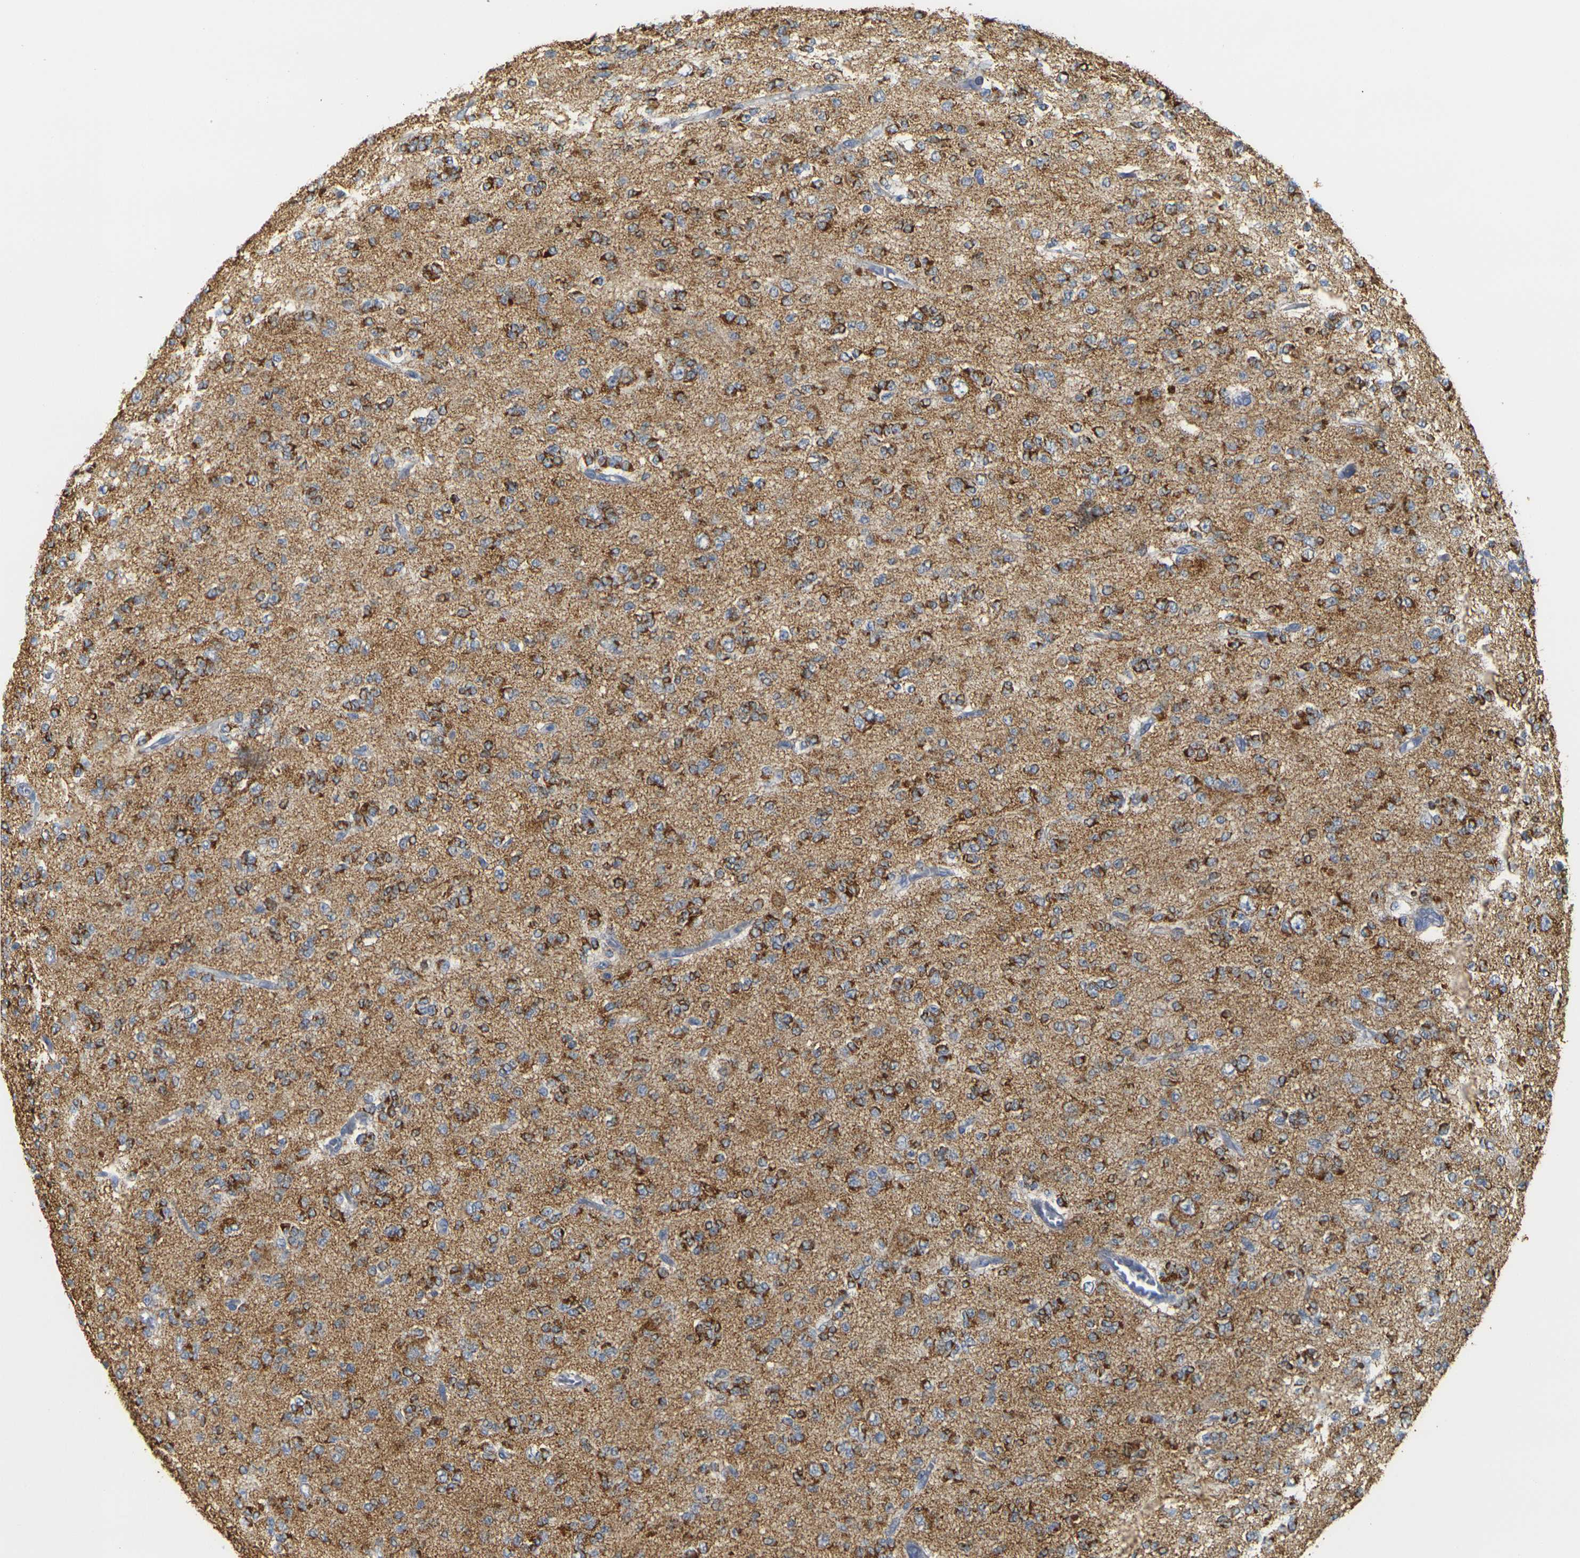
{"staining": {"intensity": "moderate", "quantity": ">75%", "location": "cytoplasmic/membranous"}, "tissue": "glioma", "cell_type": "Tumor cells", "image_type": "cancer", "snomed": [{"axis": "morphology", "description": "Glioma, malignant, Low grade"}, {"axis": "topography", "description": "Brain"}], "caption": "Human glioma stained for a protein (brown) reveals moderate cytoplasmic/membranous positive expression in about >75% of tumor cells.", "gene": "GDAP1", "patient": {"sex": "male", "age": 38}}